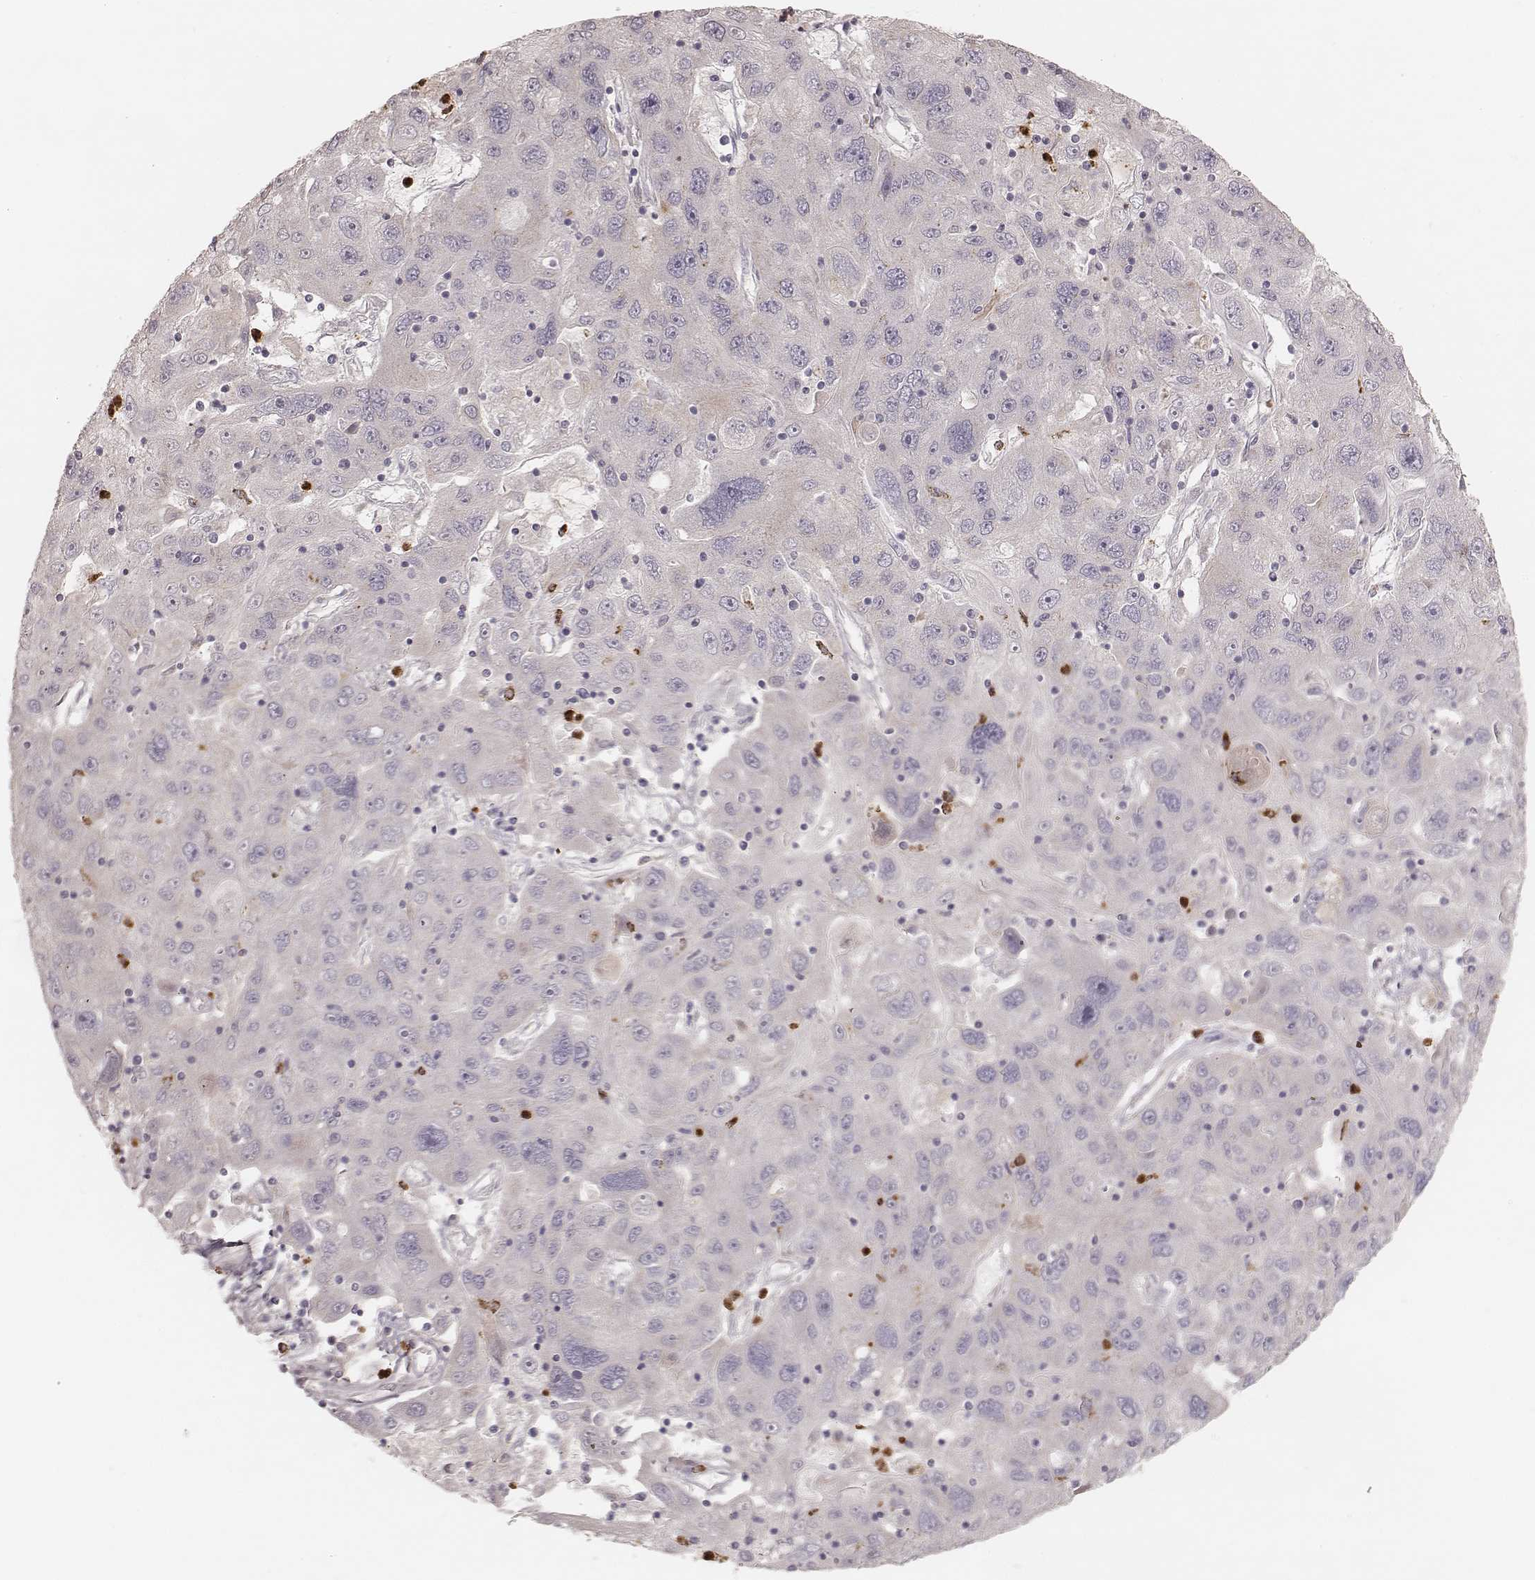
{"staining": {"intensity": "negative", "quantity": "none", "location": "none"}, "tissue": "stomach cancer", "cell_type": "Tumor cells", "image_type": "cancer", "snomed": [{"axis": "morphology", "description": "Adenocarcinoma, NOS"}, {"axis": "topography", "description": "Stomach"}], "caption": "Stomach cancer stained for a protein using immunohistochemistry (IHC) reveals no expression tumor cells.", "gene": "ABCA7", "patient": {"sex": "male", "age": 56}}